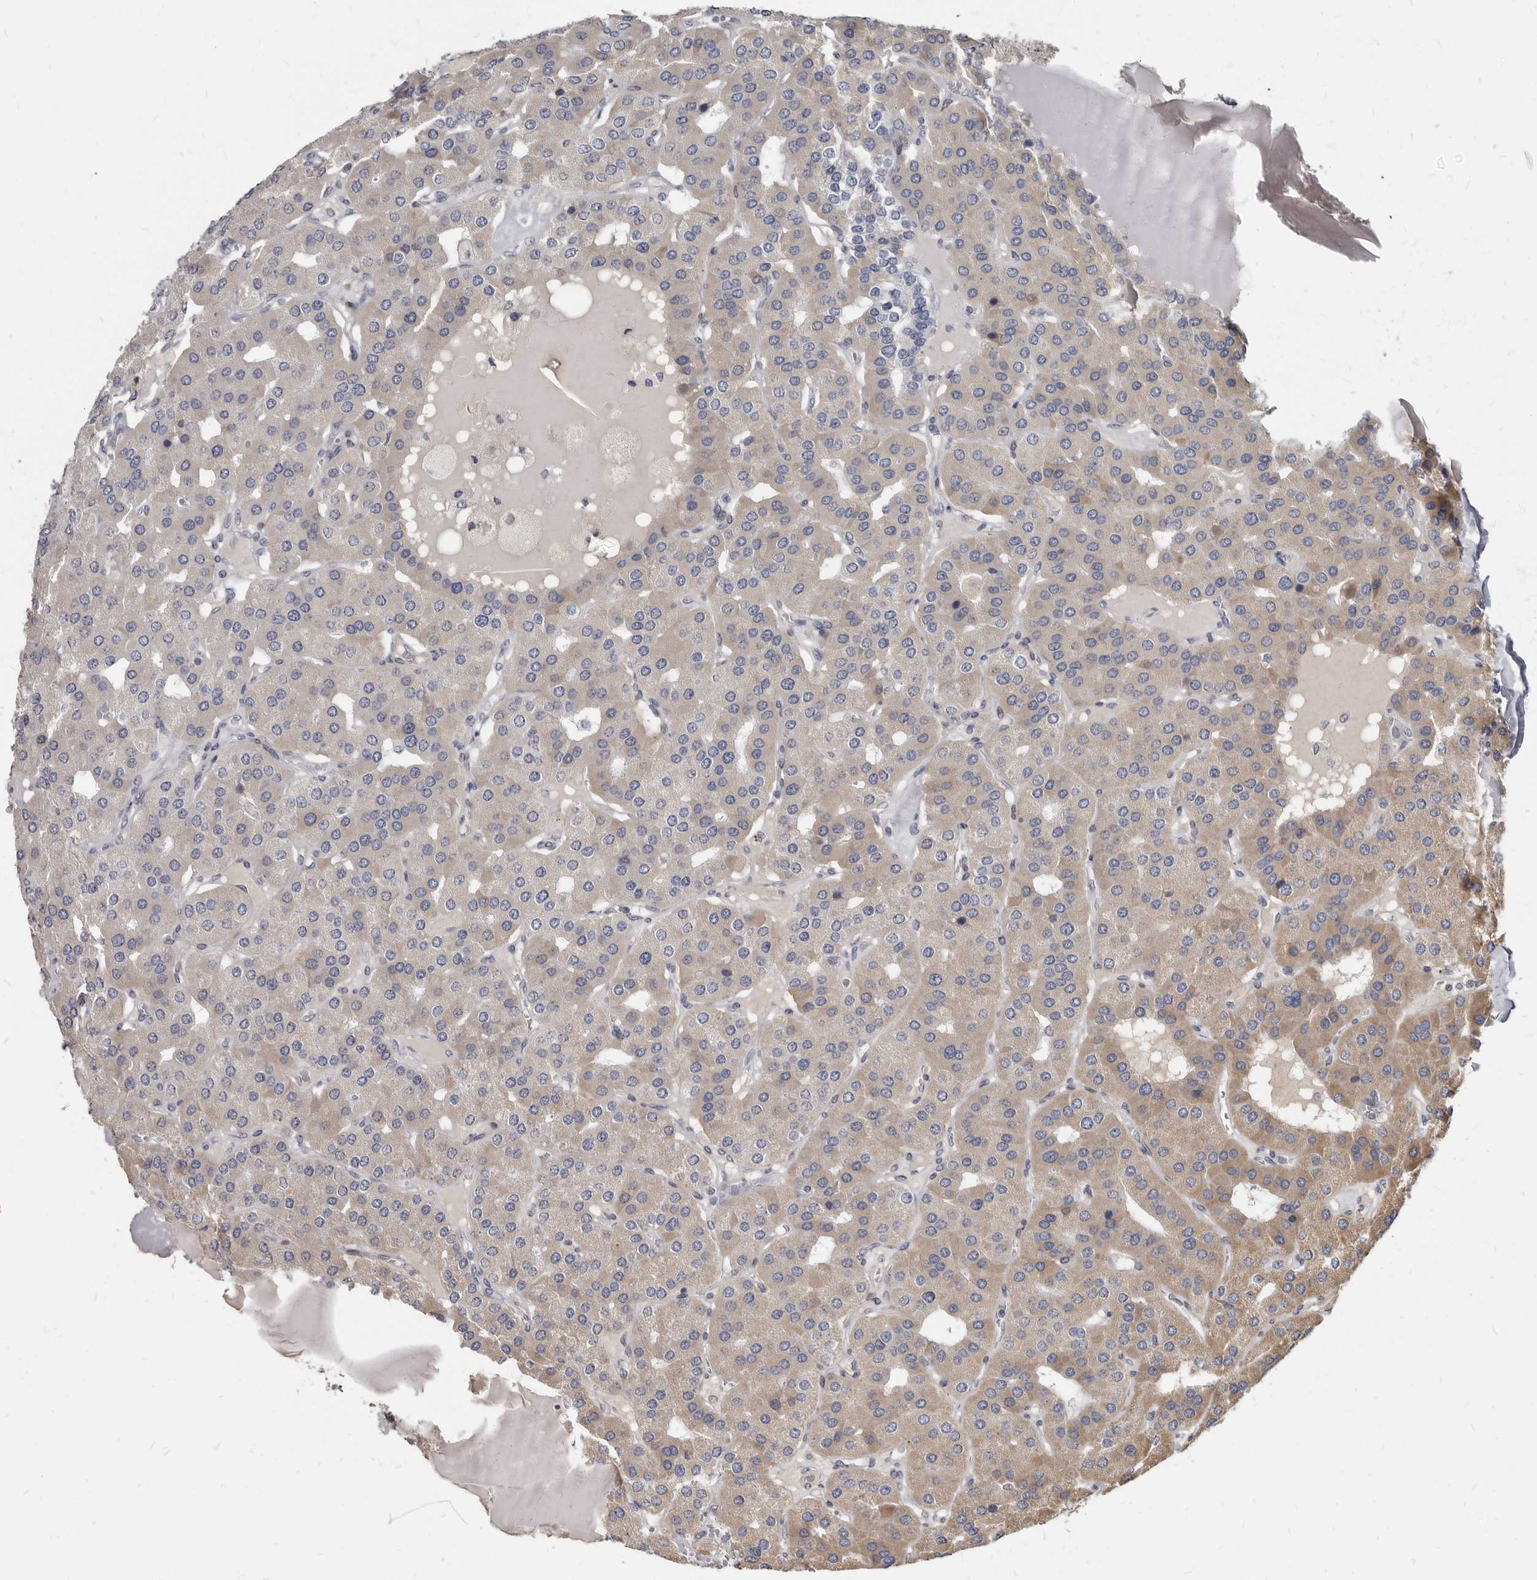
{"staining": {"intensity": "moderate", "quantity": "<25%", "location": "cytoplasmic/membranous"}, "tissue": "parathyroid gland", "cell_type": "Glandular cells", "image_type": "normal", "snomed": [{"axis": "morphology", "description": "Normal tissue, NOS"}, {"axis": "morphology", "description": "Adenoma, NOS"}, {"axis": "topography", "description": "Parathyroid gland"}], "caption": "Immunohistochemistry micrograph of benign parathyroid gland stained for a protein (brown), which displays low levels of moderate cytoplasmic/membranous expression in approximately <25% of glandular cells.", "gene": "MRGPRF", "patient": {"sex": "female", "age": 86}}